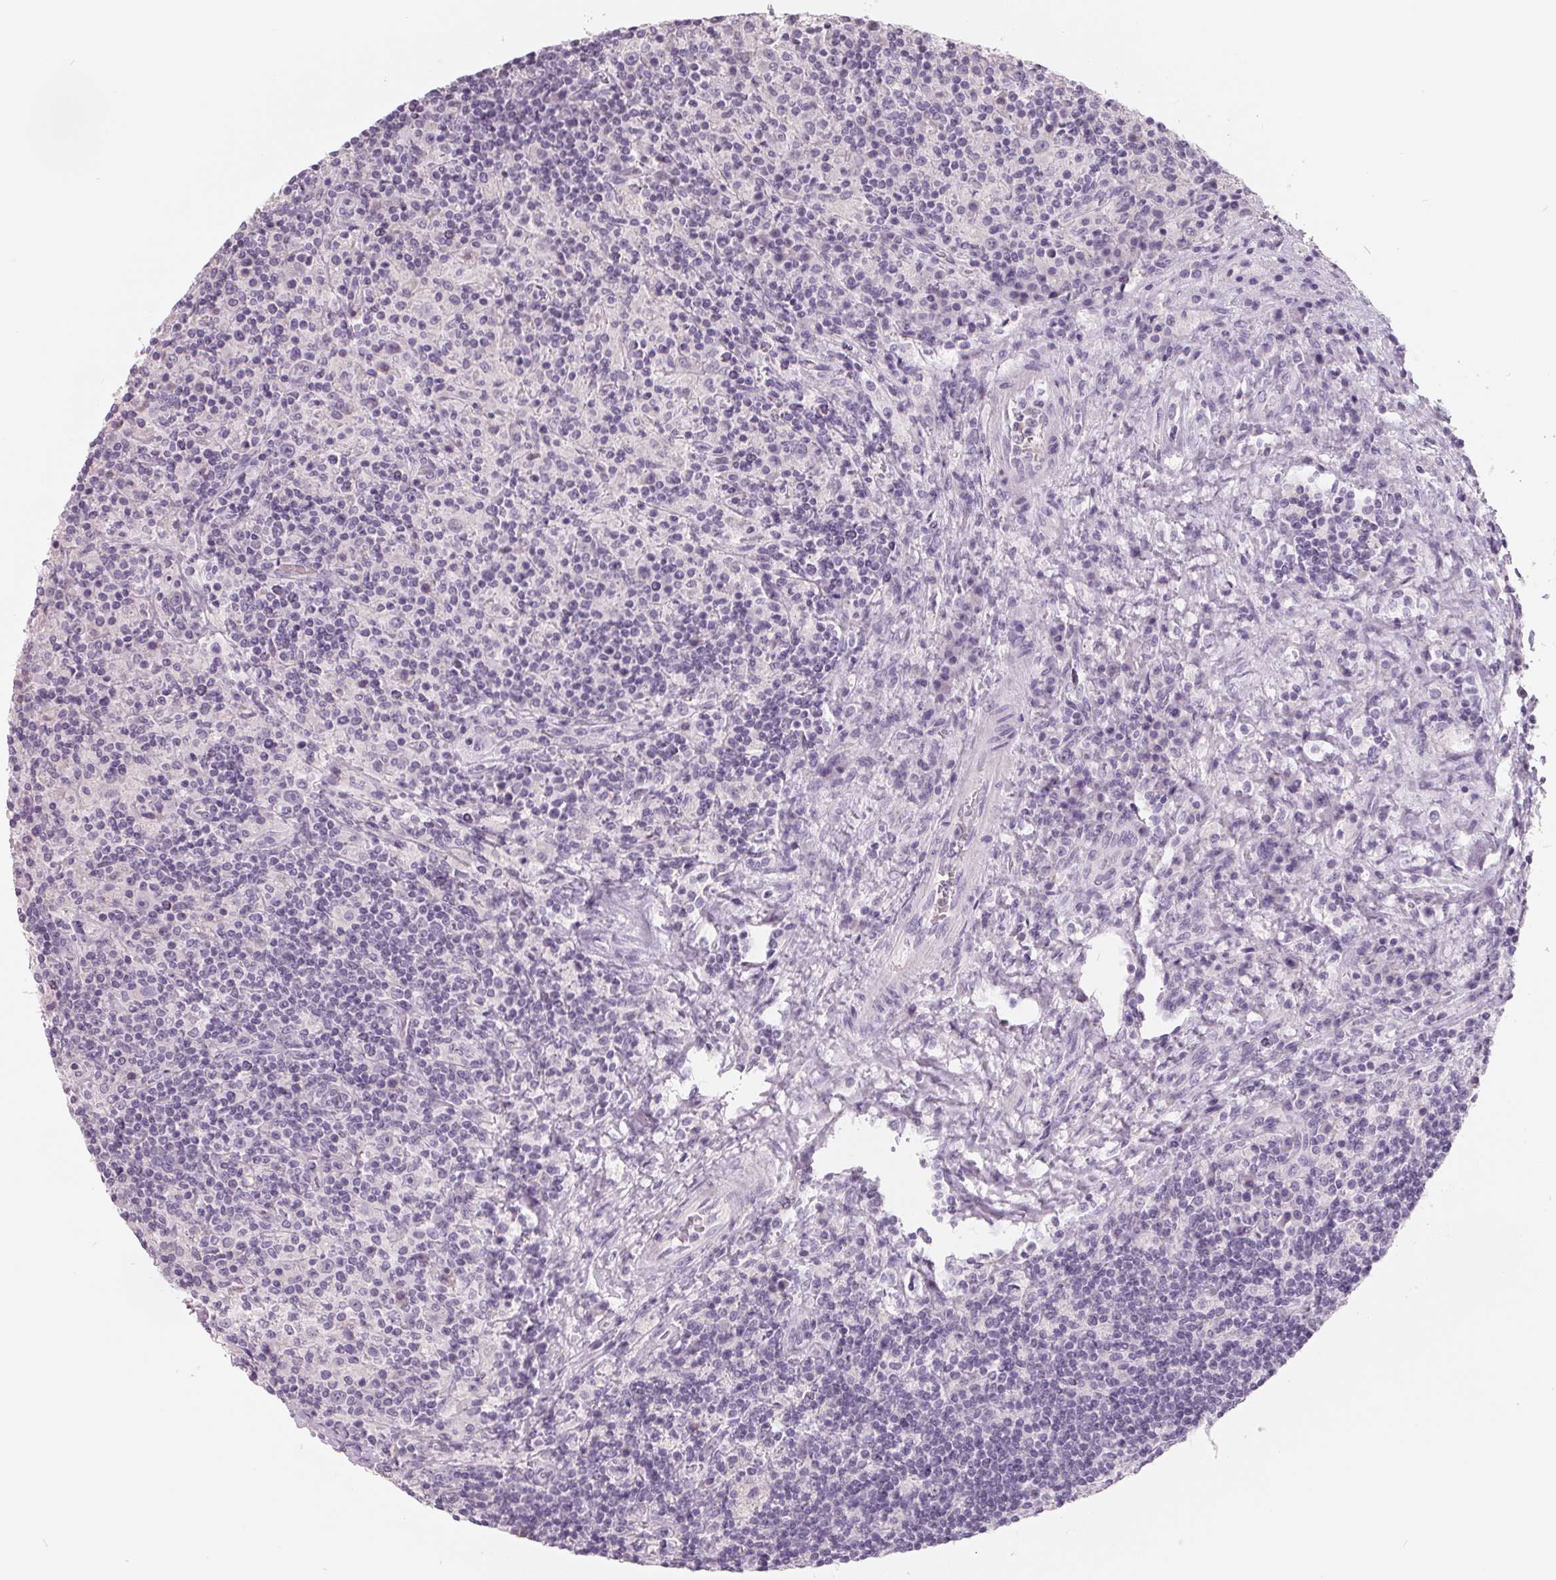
{"staining": {"intensity": "negative", "quantity": "none", "location": "none"}, "tissue": "lymphoma", "cell_type": "Tumor cells", "image_type": "cancer", "snomed": [{"axis": "morphology", "description": "Hodgkin's disease, NOS"}, {"axis": "topography", "description": "Lymph node"}], "caption": "High power microscopy histopathology image of an immunohistochemistry photomicrograph of Hodgkin's disease, revealing no significant staining in tumor cells.", "gene": "FTCD", "patient": {"sex": "male", "age": 70}}